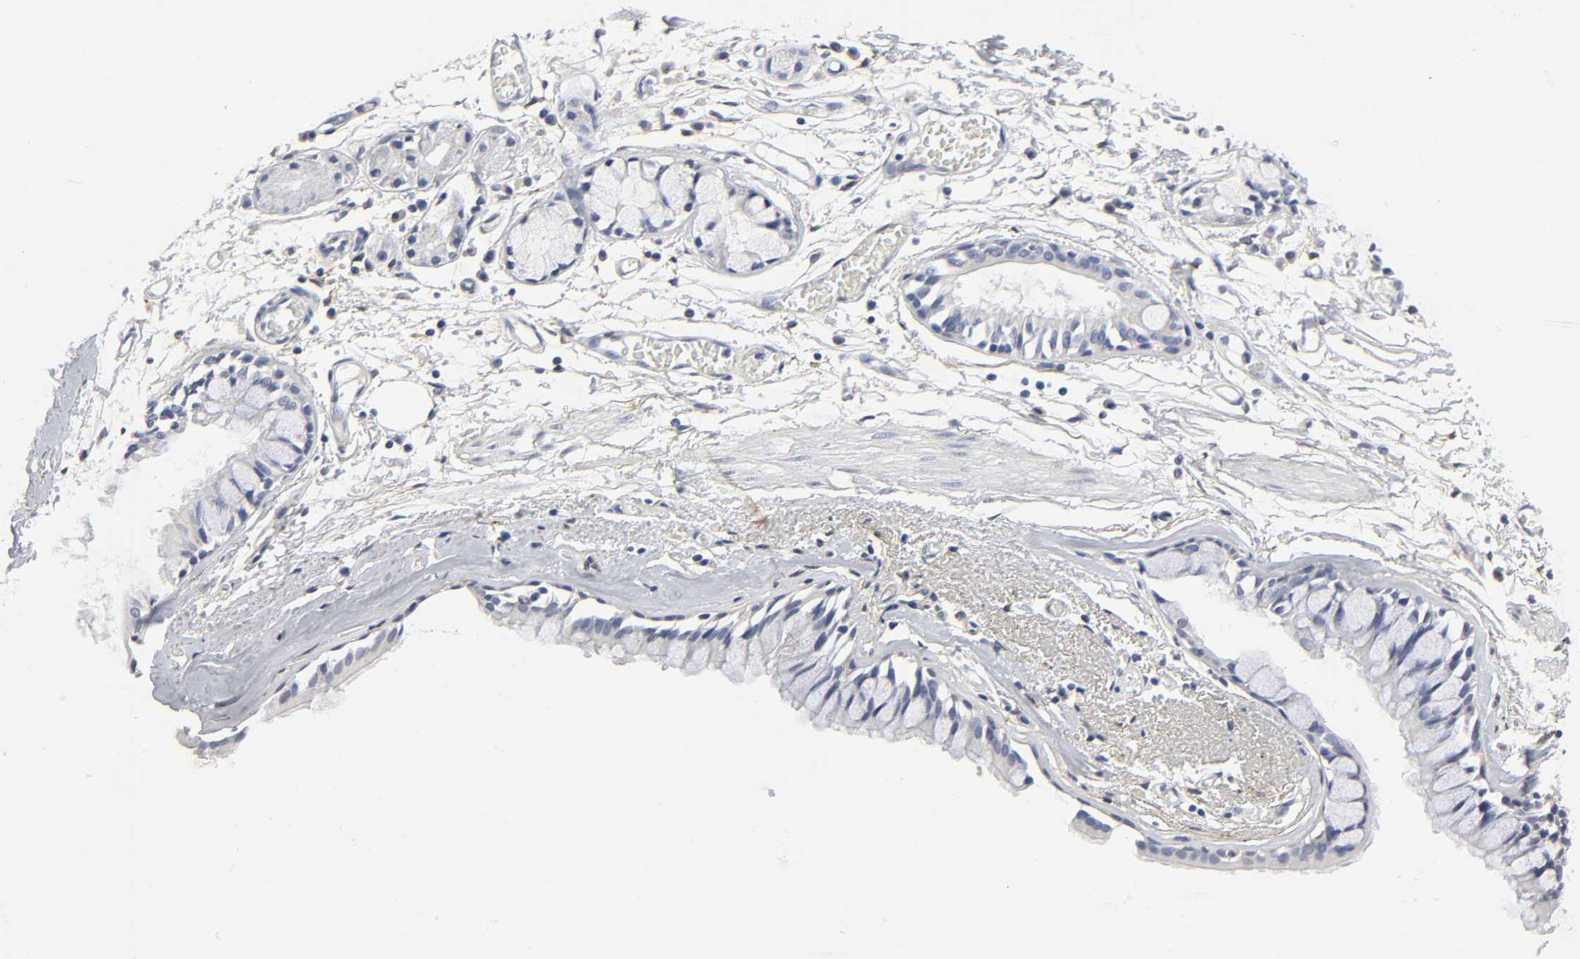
{"staining": {"intensity": "negative", "quantity": "none", "location": "none"}, "tissue": "bronchus", "cell_type": "Respiratory epithelial cells", "image_type": "normal", "snomed": [{"axis": "morphology", "description": "Normal tissue, NOS"}, {"axis": "topography", "description": "Bronchus"}, {"axis": "topography", "description": "Lung"}], "caption": "Immunohistochemistry (IHC) micrograph of normal bronchus stained for a protein (brown), which exhibits no expression in respiratory epithelial cells. Nuclei are stained in blue.", "gene": "LRP1", "patient": {"sex": "female", "age": 56}}